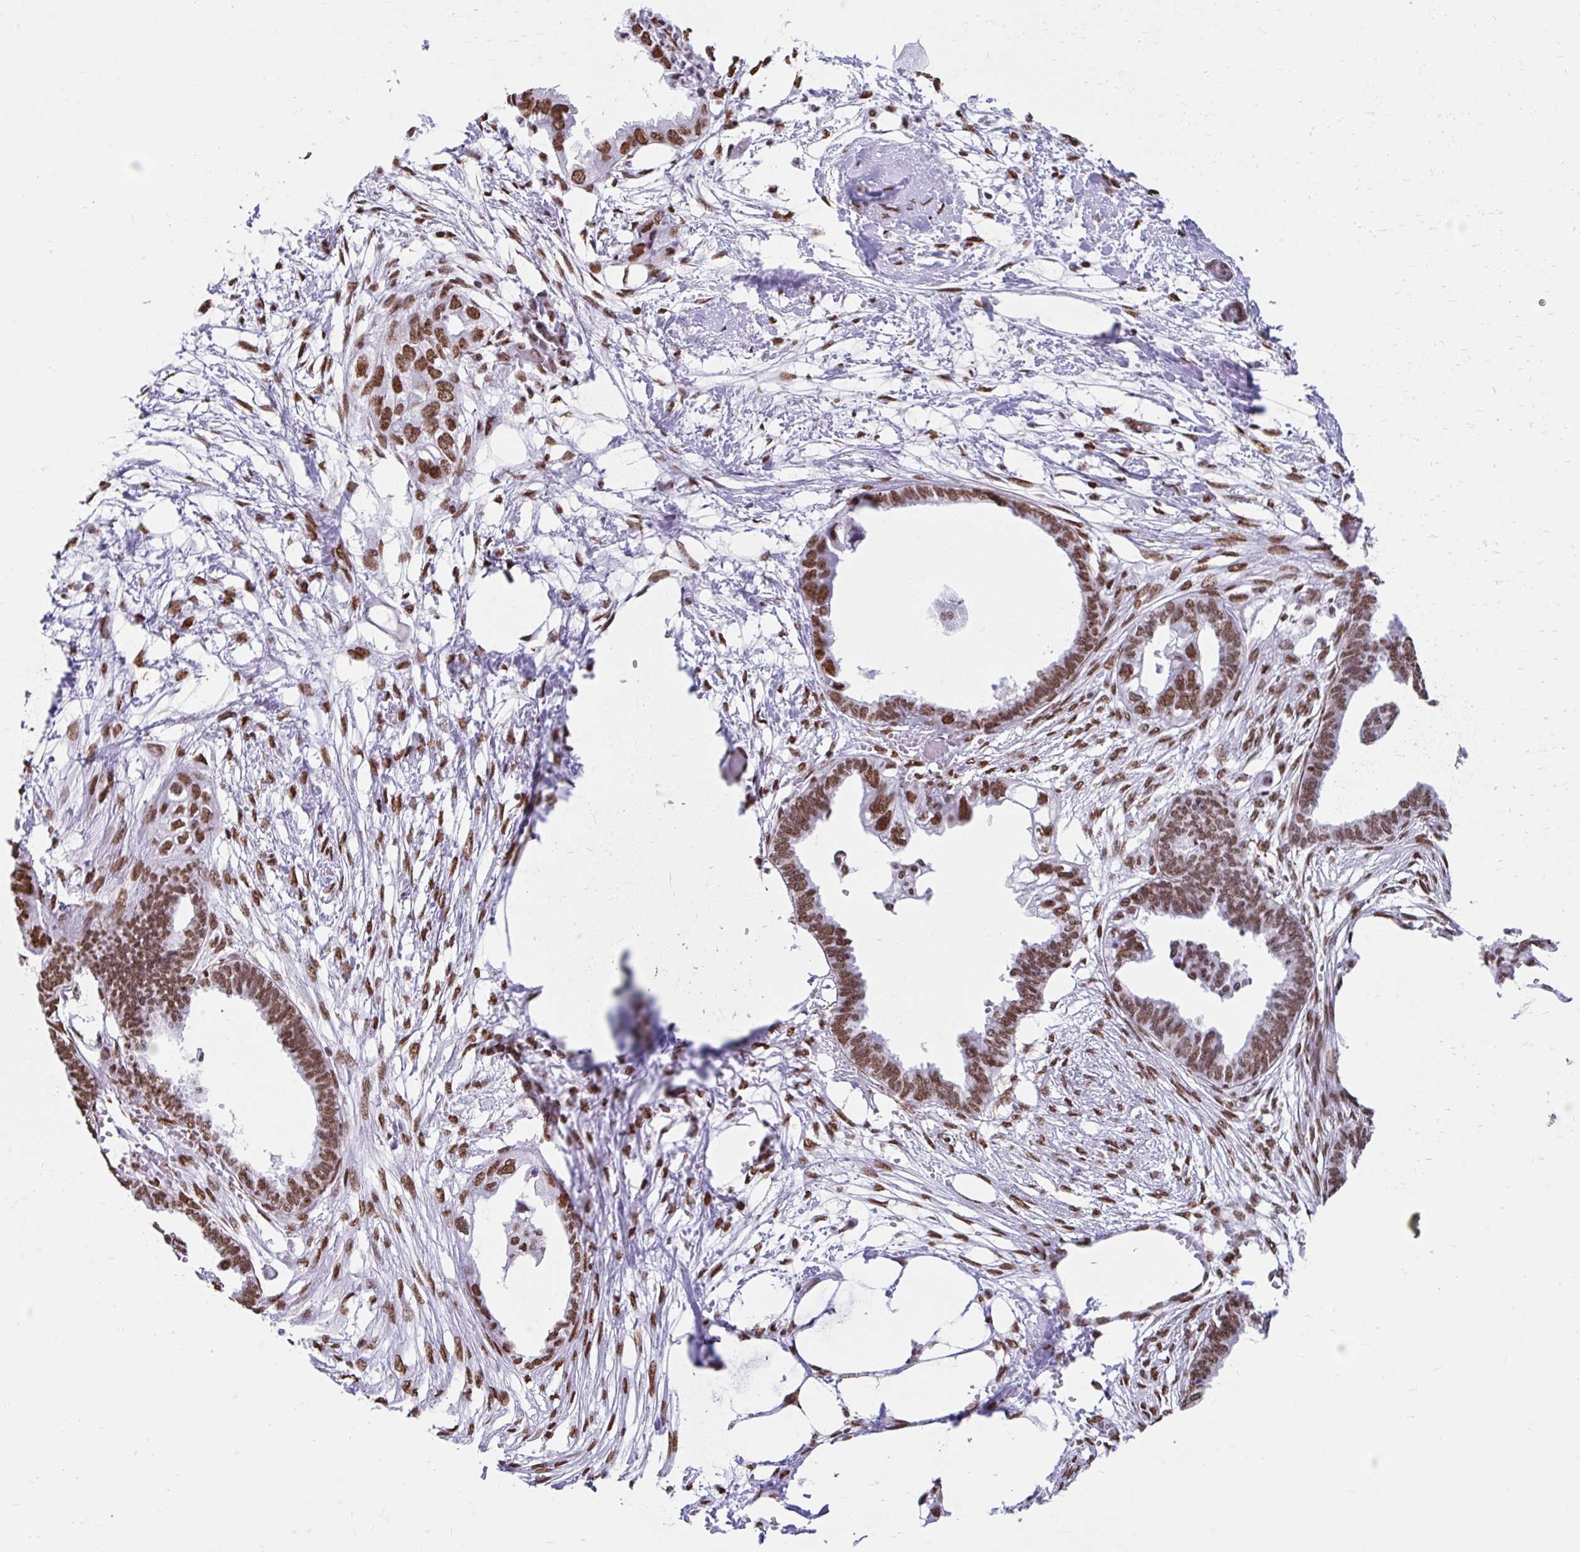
{"staining": {"intensity": "moderate", "quantity": ">75%", "location": "nuclear"}, "tissue": "endometrial cancer", "cell_type": "Tumor cells", "image_type": "cancer", "snomed": [{"axis": "morphology", "description": "Adenocarcinoma, NOS"}, {"axis": "morphology", "description": "Adenocarcinoma, metastatic, NOS"}, {"axis": "topography", "description": "Adipose tissue"}, {"axis": "topography", "description": "Endometrium"}], "caption": "Immunohistochemistry (IHC) histopathology image of neoplastic tissue: endometrial cancer (metastatic adenocarcinoma) stained using immunohistochemistry (IHC) demonstrates medium levels of moderate protein expression localized specifically in the nuclear of tumor cells, appearing as a nuclear brown color.", "gene": "KHDRBS1", "patient": {"sex": "female", "age": 67}}